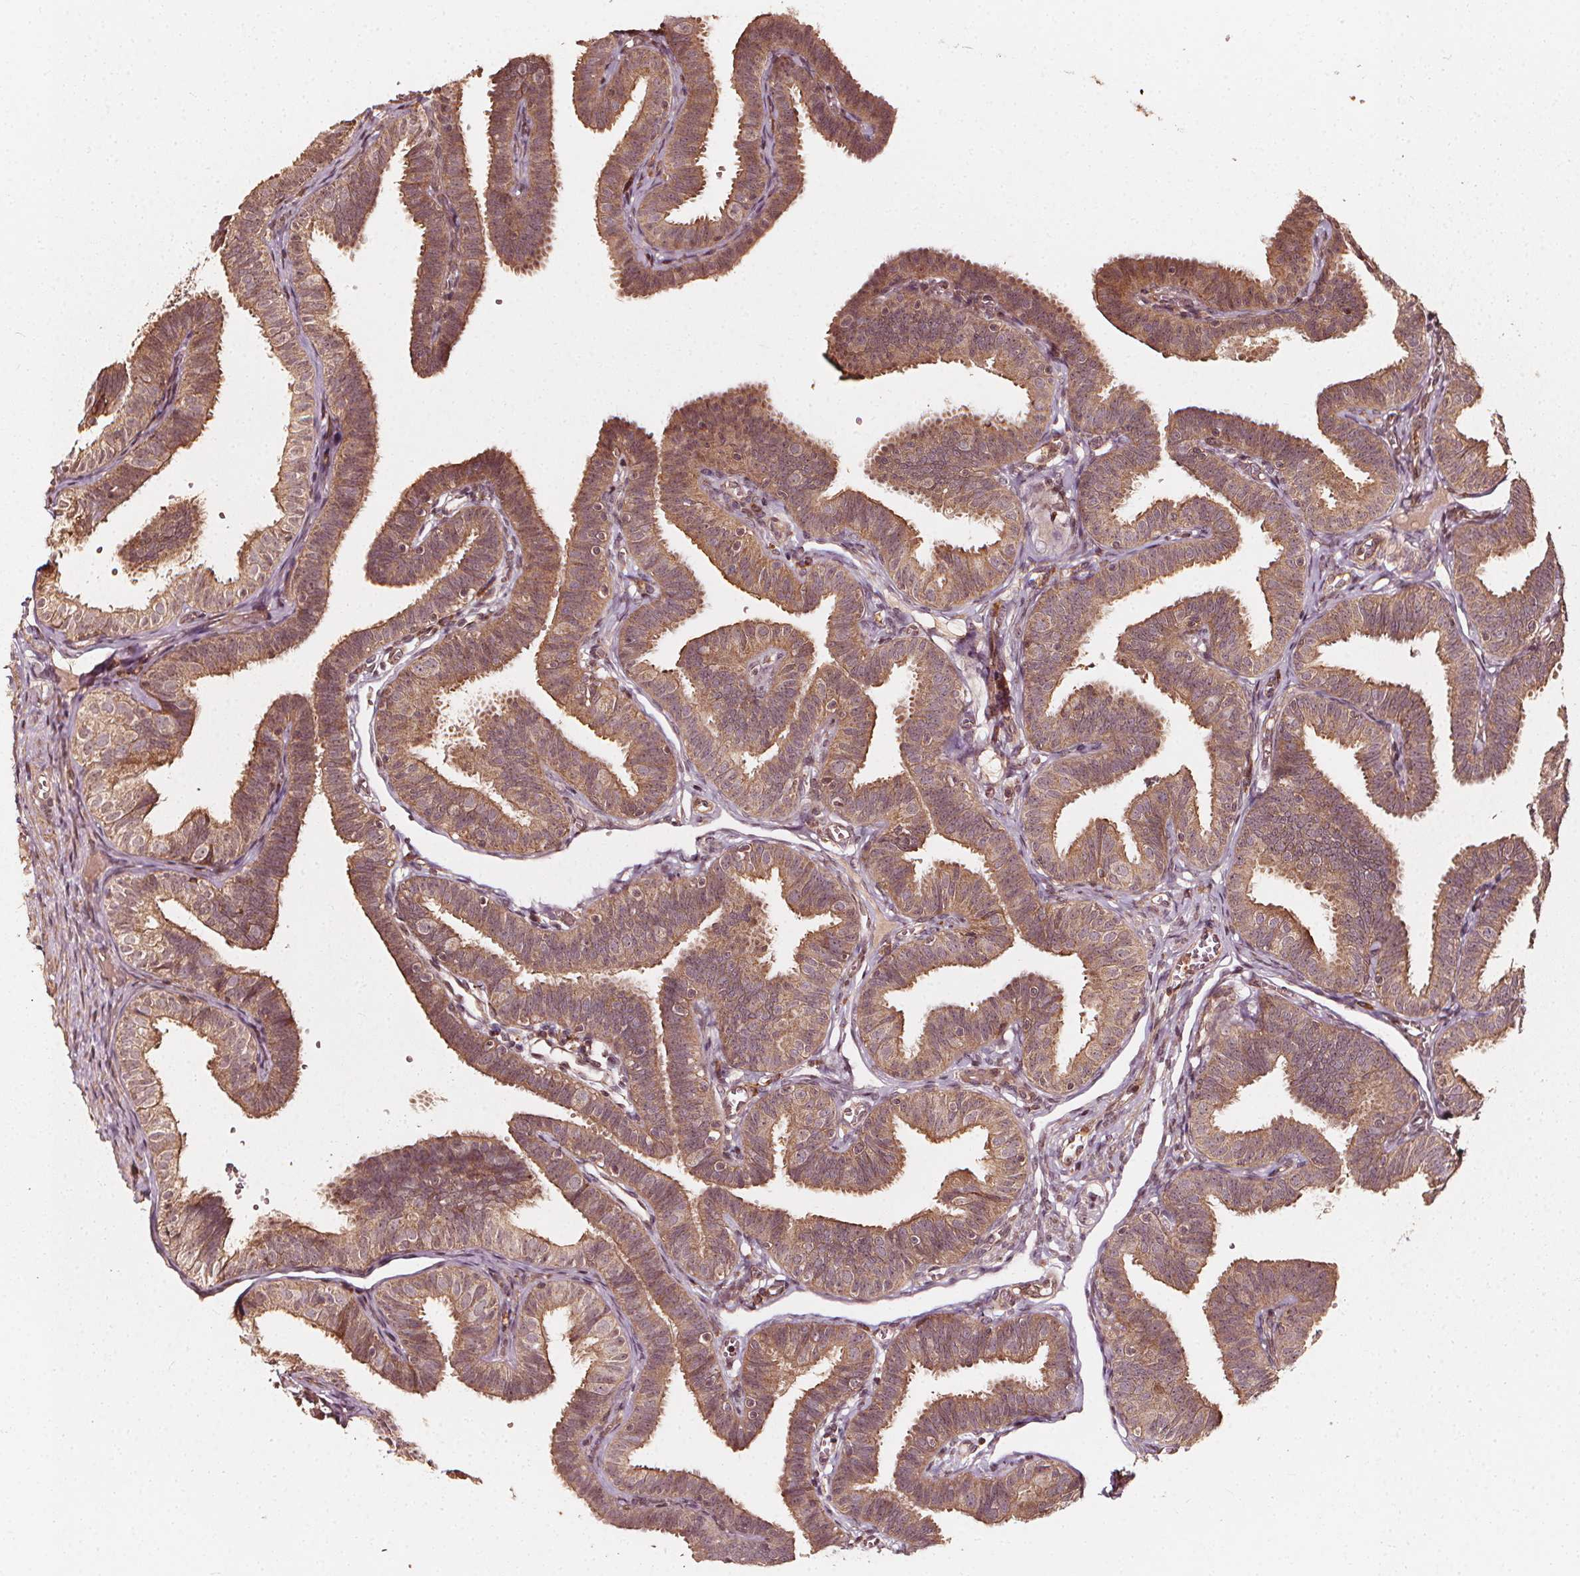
{"staining": {"intensity": "moderate", "quantity": ">75%", "location": "cytoplasmic/membranous"}, "tissue": "fallopian tube", "cell_type": "Glandular cells", "image_type": "normal", "snomed": [{"axis": "morphology", "description": "Normal tissue, NOS"}, {"axis": "topography", "description": "Fallopian tube"}], "caption": "A medium amount of moderate cytoplasmic/membranous positivity is present in about >75% of glandular cells in unremarkable fallopian tube. Using DAB (3,3'-diaminobenzidine) (brown) and hematoxylin (blue) stains, captured at high magnification using brightfield microscopy.", "gene": "NPC1", "patient": {"sex": "female", "age": 25}}